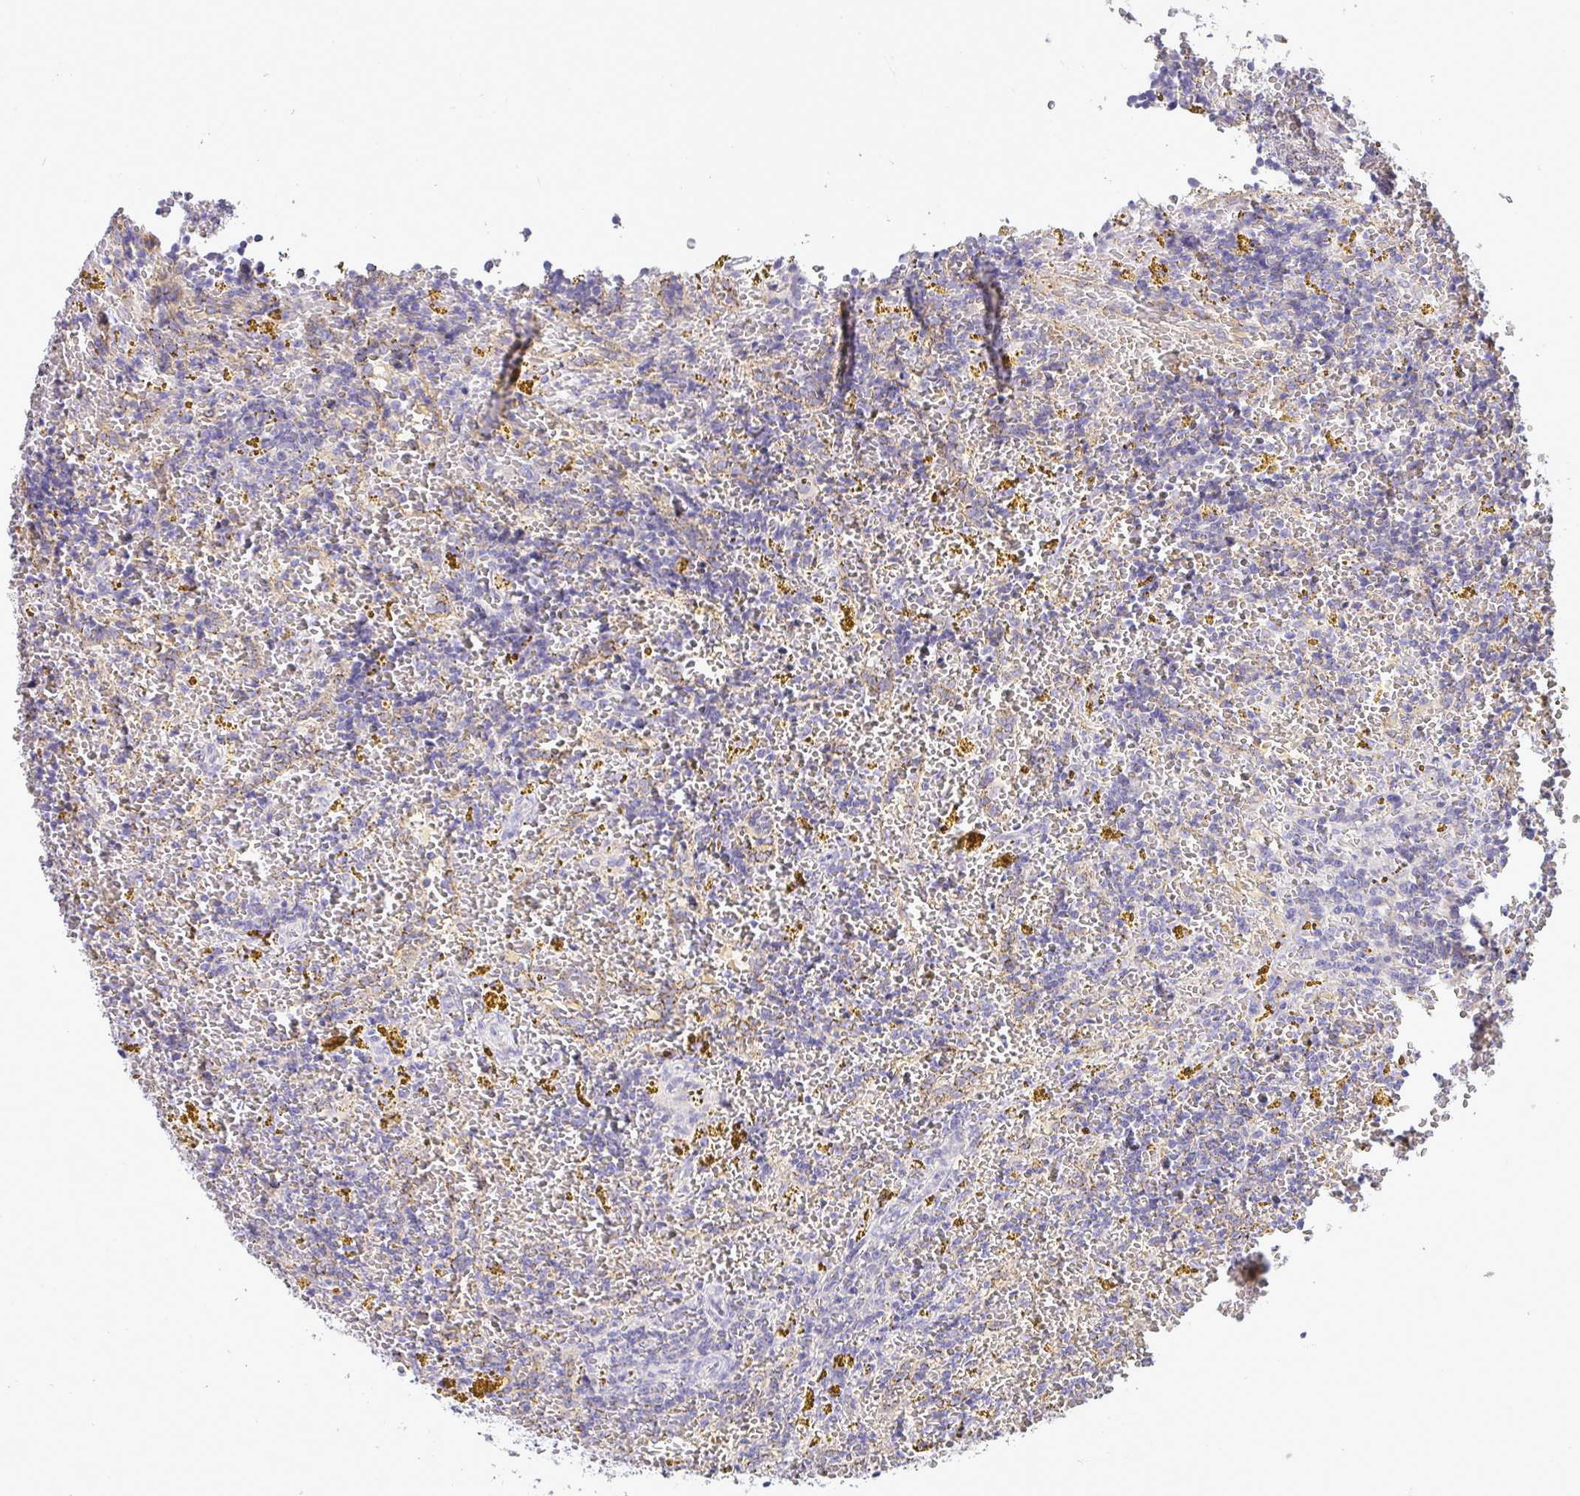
{"staining": {"intensity": "negative", "quantity": "none", "location": "none"}, "tissue": "lymphoma", "cell_type": "Tumor cells", "image_type": "cancer", "snomed": [{"axis": "morphology", "description": "Malignant lymphoma, non-Hodgkin's type, Low grade"}, {"axis": "topography", "description": "Spleen"}, {"axis": "topography", "description": "Lymph node"}], "caption": "Tumor cells show no significant protein expression in lymphoma.", "gene": "TMEM41A", "patient": {"sex": "female", "age": 66}}